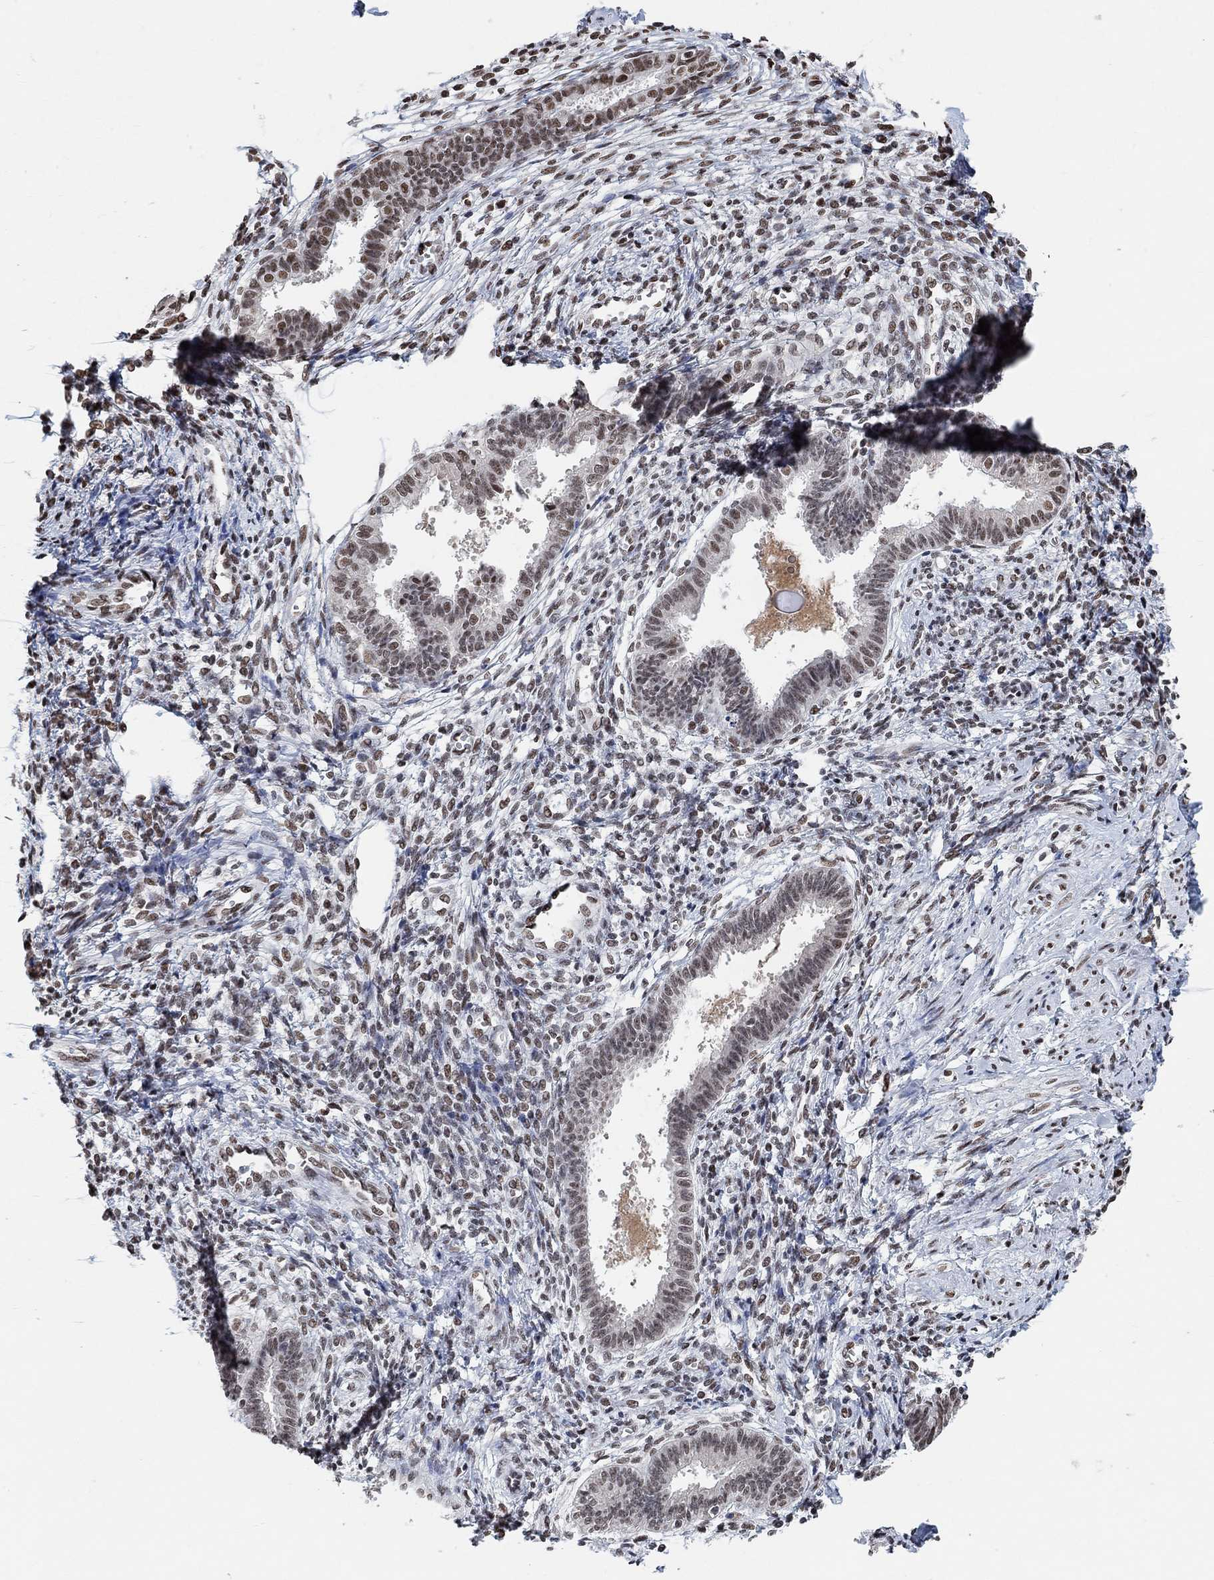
{"staining": {"intensity": "moderate", "quantity": "25%-75%", "location": "nuclear"}, "tissue": "endometrium", "cell_type": "Cells in endometrial stroma", "image_type": "normal", "snomed": [{"axis": "morphology", "description": "Normal tissue, NOS"}, {"axis": "topography", "description": "Cervix"}, {"axis": "topography", "description": "Endometrium"}], "caption": "IHC micrograph of normal endometrium: human endometrium stained using IHC exhibits medium levels of moderate protein expression localized specifically in the nuclear of cells in endometrial stroma, appearing as a nuclear brown color.", "gene": "USP39", "patient": {"sex": "female", "age": 37}}